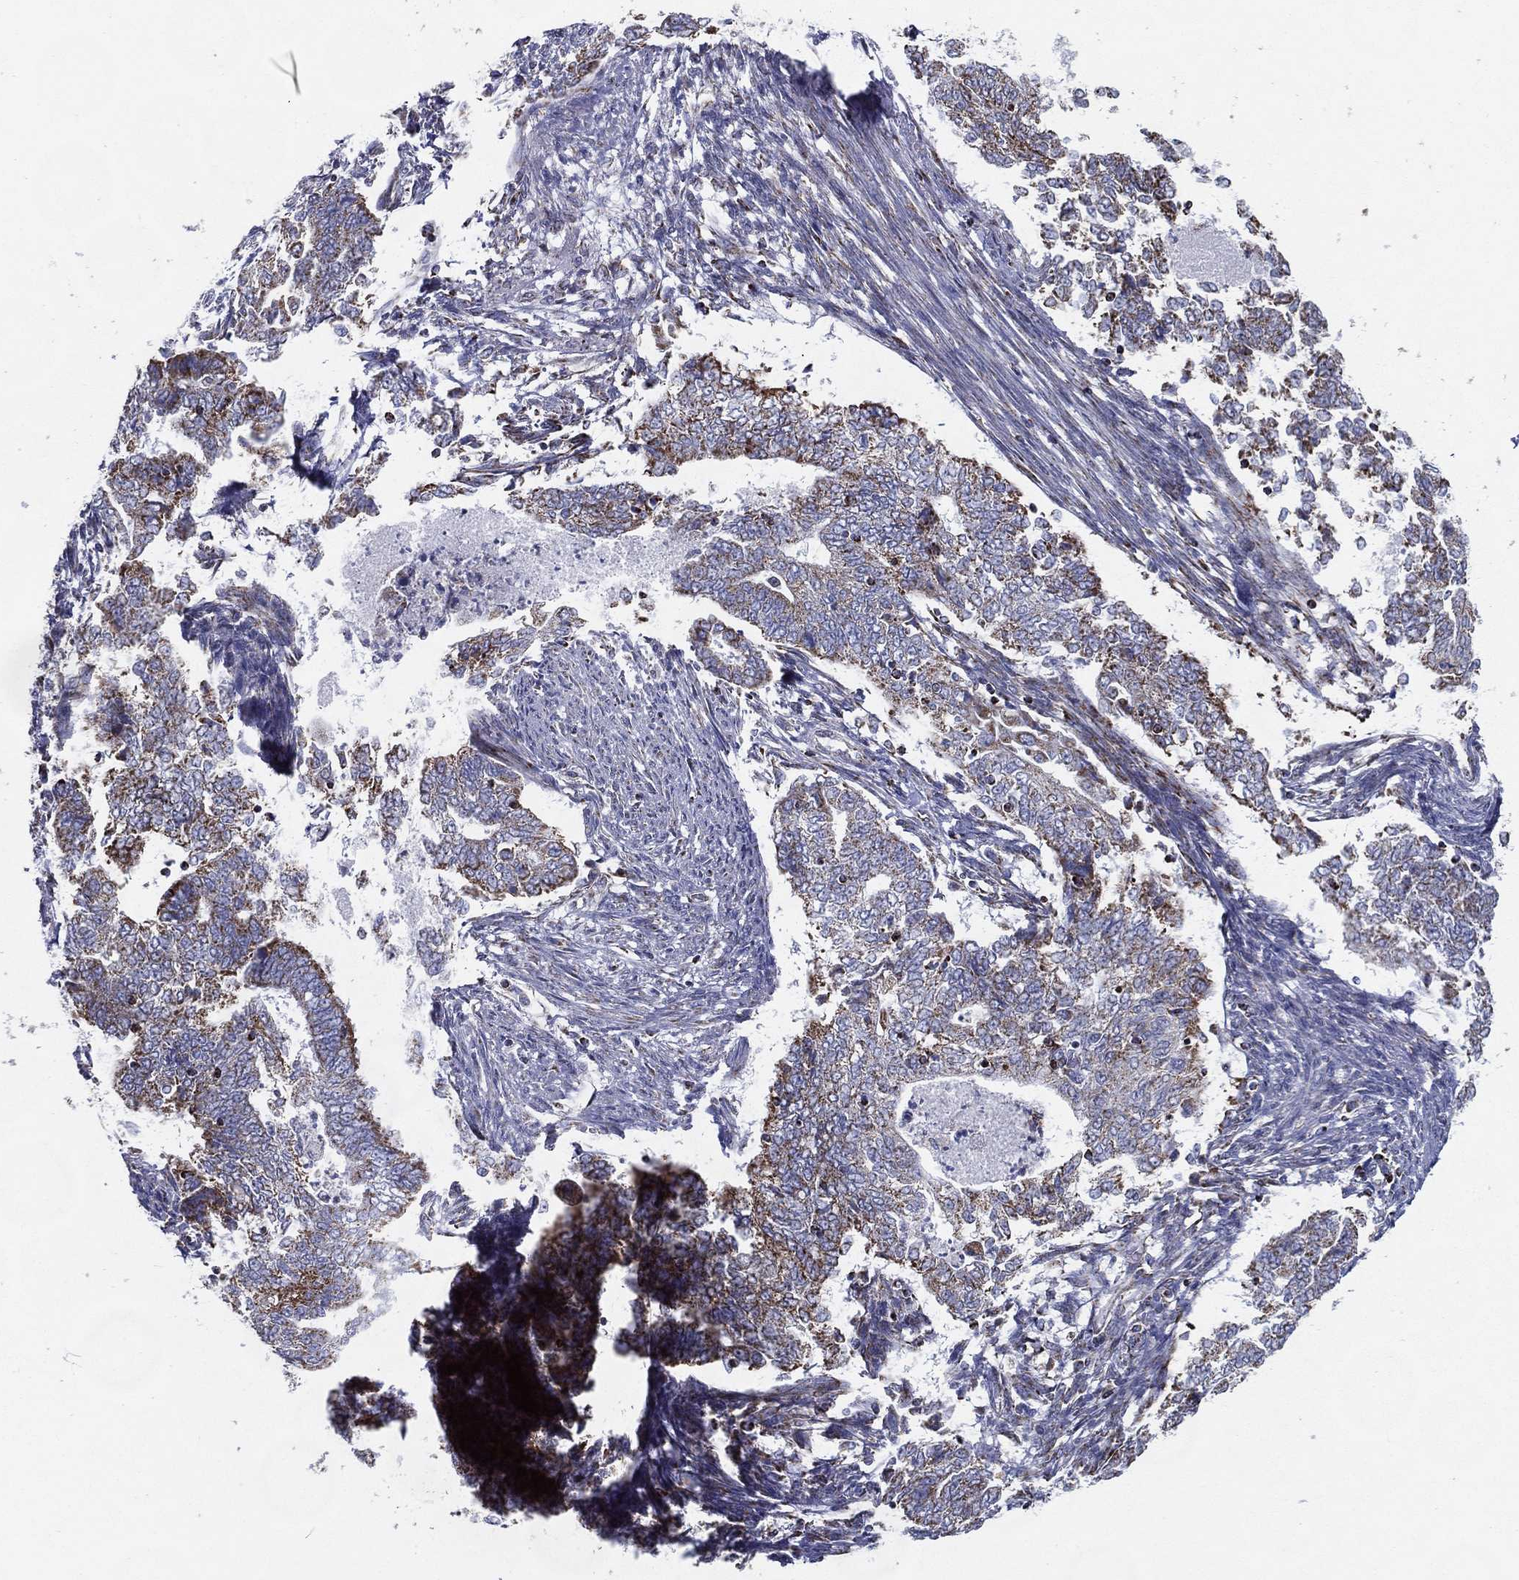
{"staining": {"intensity": "moderate", "quantity": "25%-75%", "location": "cytoplasmic/membranous"}, "tissue": "endometrial cancer", "cell_type": "Tumor cells", "image_type": "cancer", "snomed": [{"axis": "morphology", "description": "Adenocarcinoma, NOS"}, {"axis": "topography", "description": "Endometrium"}], "caption": "Protein analysis of adenocarcinoma (endometrial) tissue shows moderate cytoplasmic/membranous positivity in about 25%-75% of tumor cells.", "gene": "SFXN1", "patient": {"sex": "female", "age": 65}}